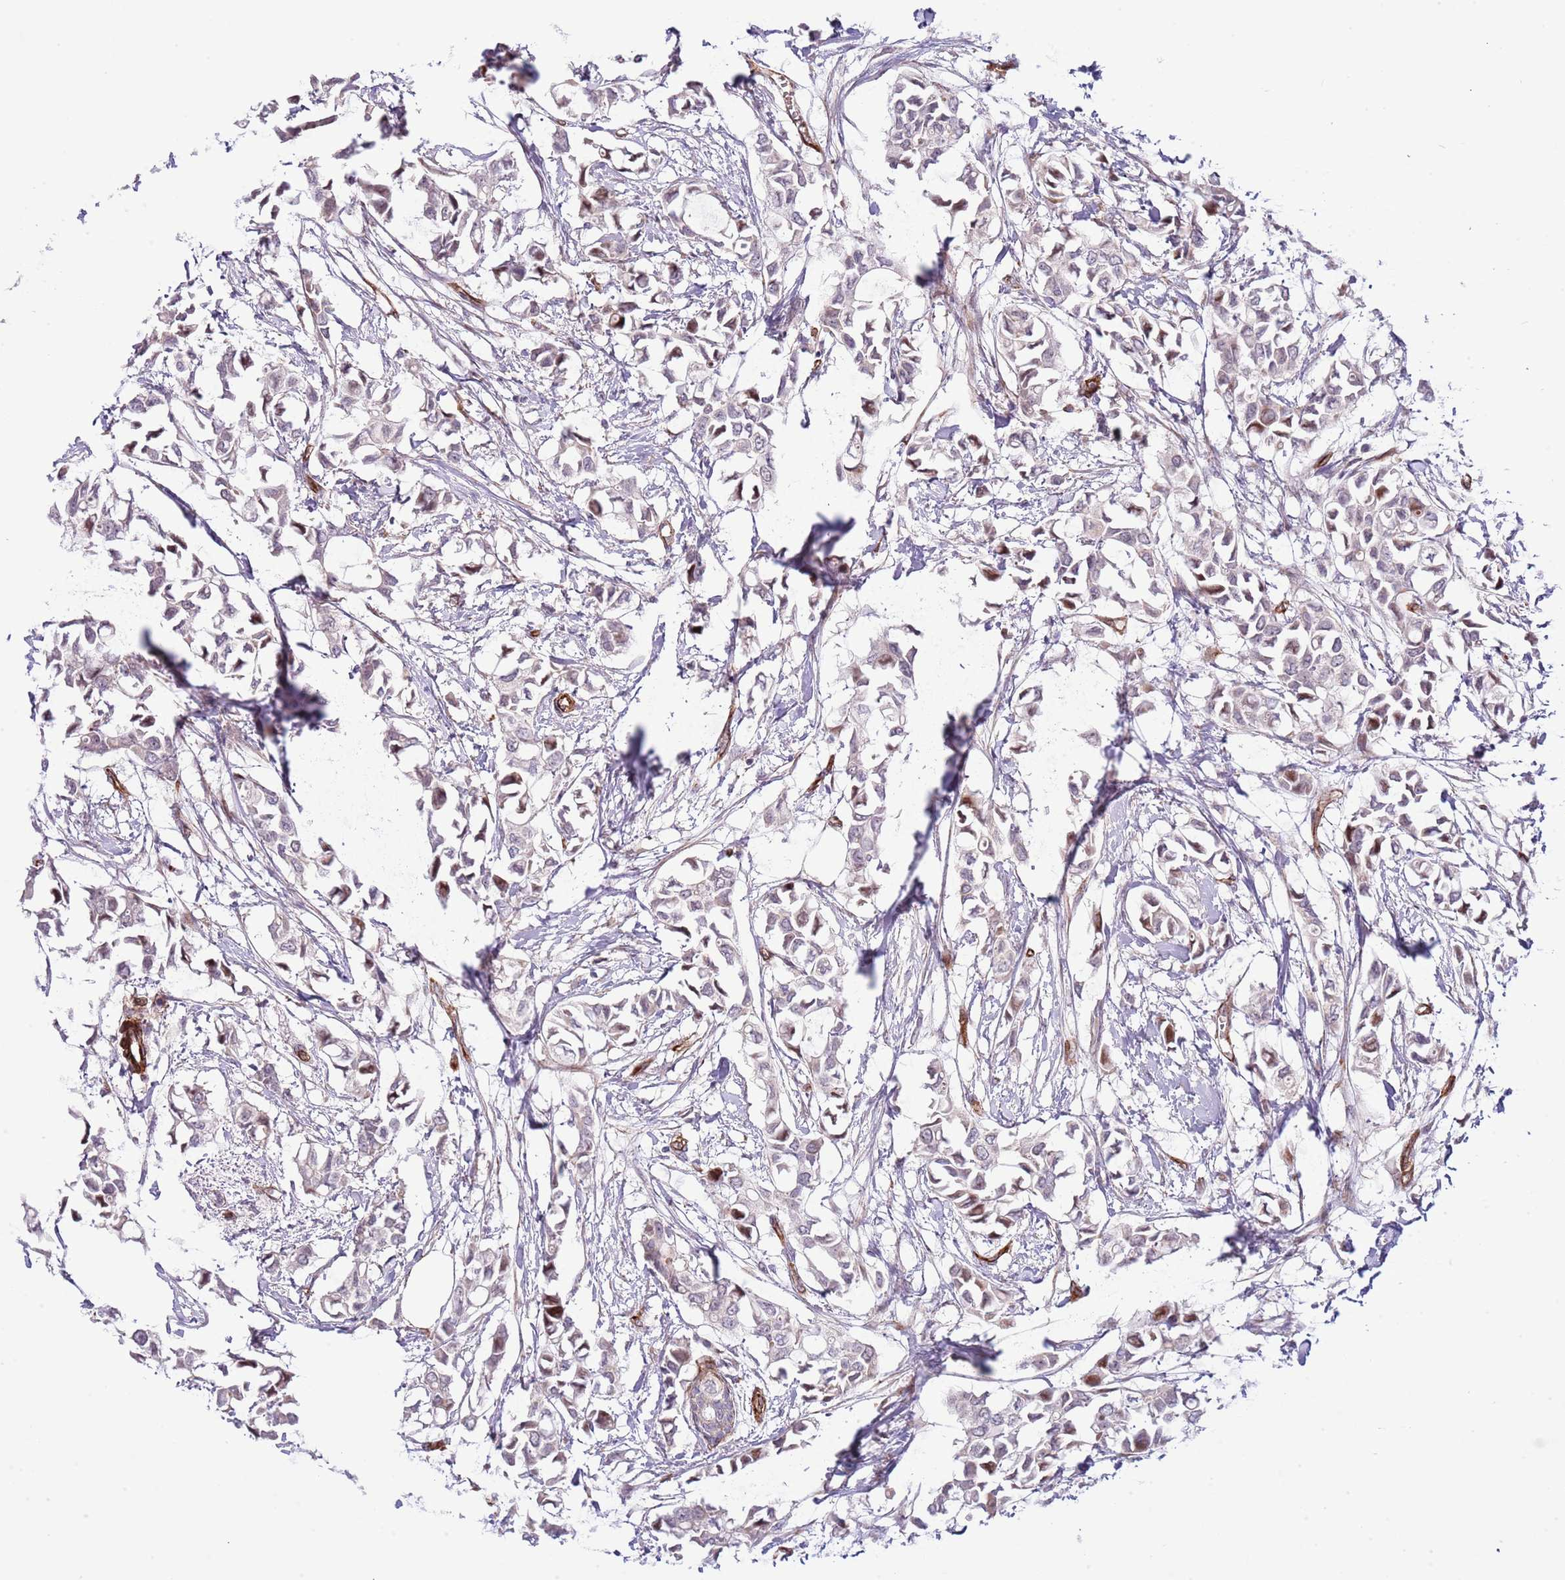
{"staining": {"intensity": "weak", "quantity": "<25%", "location": "cytoplasmic/membranous,nuclear"}, "tissue": "breast cancer", "cell_type": "Tumor cells", "image_type": "cancer", "snomed": [{"axis": "morphology", "description": "Duct carcinoma"}, {"axis": "topography", "description": "Breast"}], "caption": "A histopathology image of breast infiltrating ductal carcinoma stained for a protein exhibits no brown staining in tumor cells.", "gene": "NEK3", "patient": {"sex": "female", "age": 41}}